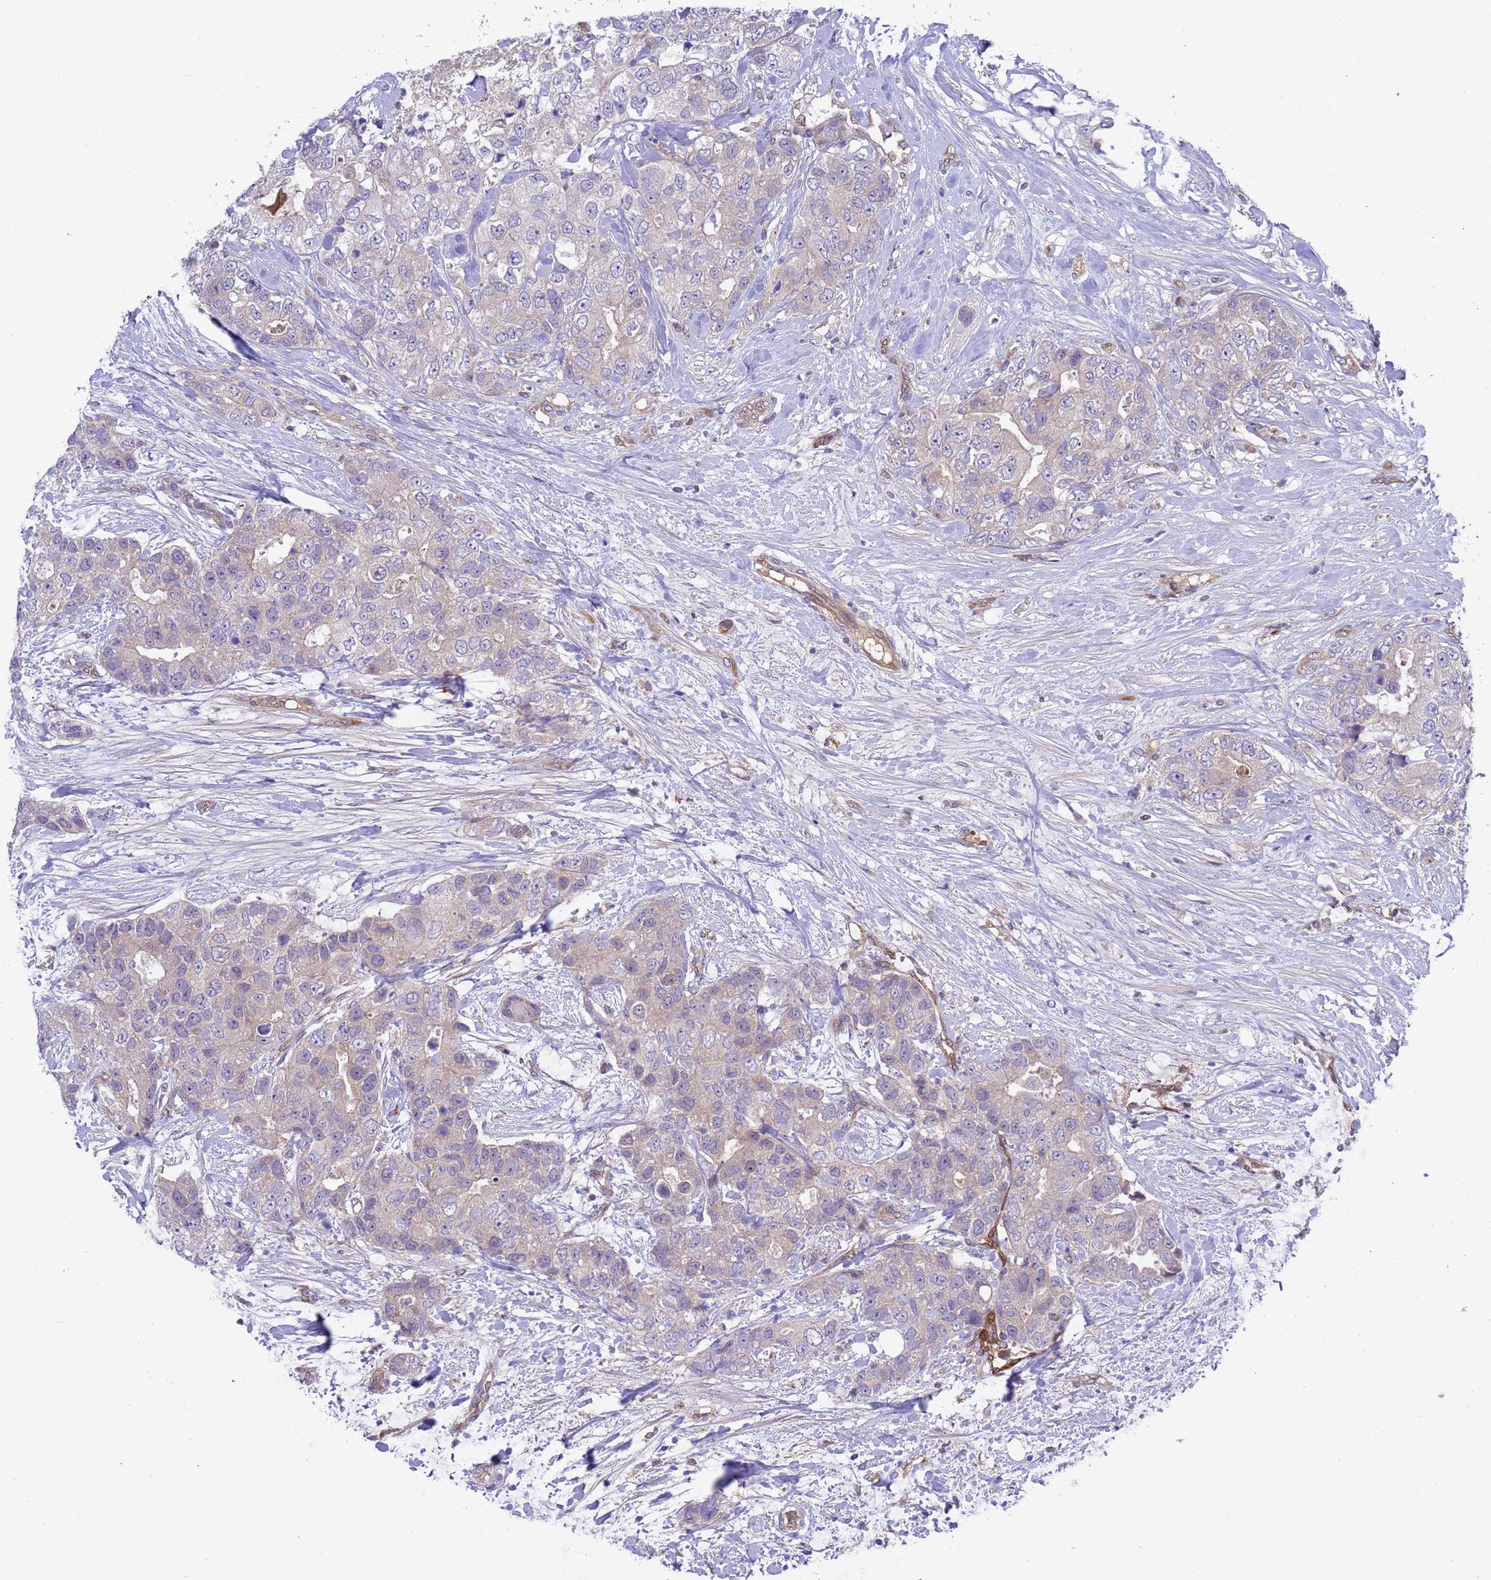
{"staining": {"intensity": "negative", "quantity": "none", "location": "none"}, "tissue": "breast cancer", "cell_type": "Tumor cells", "image_type": "cancer", "snomed": [{"axis": "morphology", "description": "Duct carcinoma"}, {"axis": "topography", "description": "Breast"}], "caption": "Immunohistochemical staining of intraductal carcinoma (breast) displays no significant positivity in tumor cells.", "gene": "FOXRED1", "patient": {"sex": "female", "age": 62}}